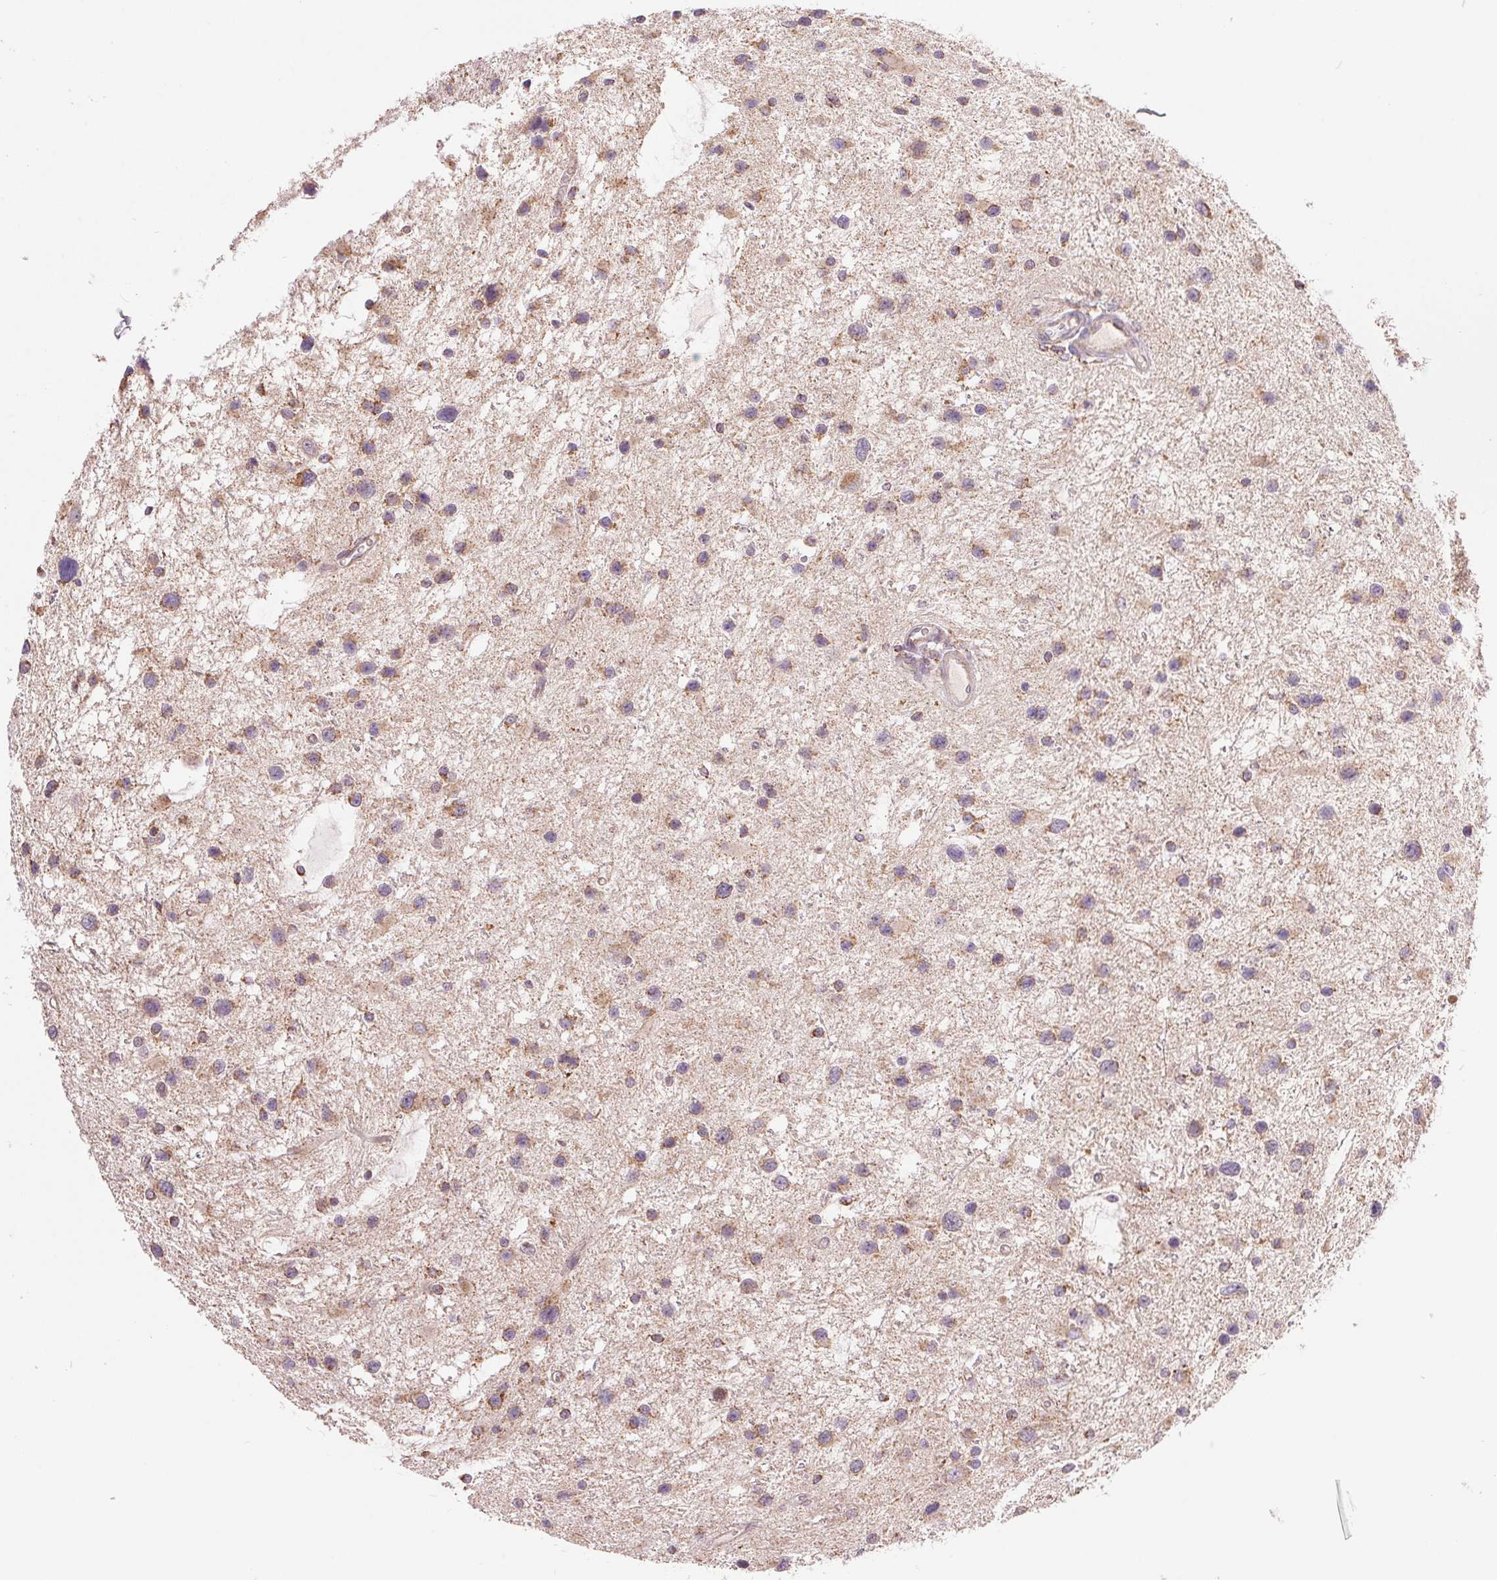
{"staining": {"intensity": "weak", "quantity": ">75%", "location": "cytoplasmic/membranous"}, "tissue": "glioma", "cell_type": "Tumor cells", "image_type": "cancer", "snomed": [{"axis": "morphology", "description": "Glioma, malignant, Low grade"}, {"axis": "topography", "description": "Brain"}], "caption": "Protein expression analysis of human glioma reveals weak cytoplasmic/membranous staining in approximately >75% of tumor cells.", "gene": "DGUOK", "patient": {"sex": "female", "age": 32}}